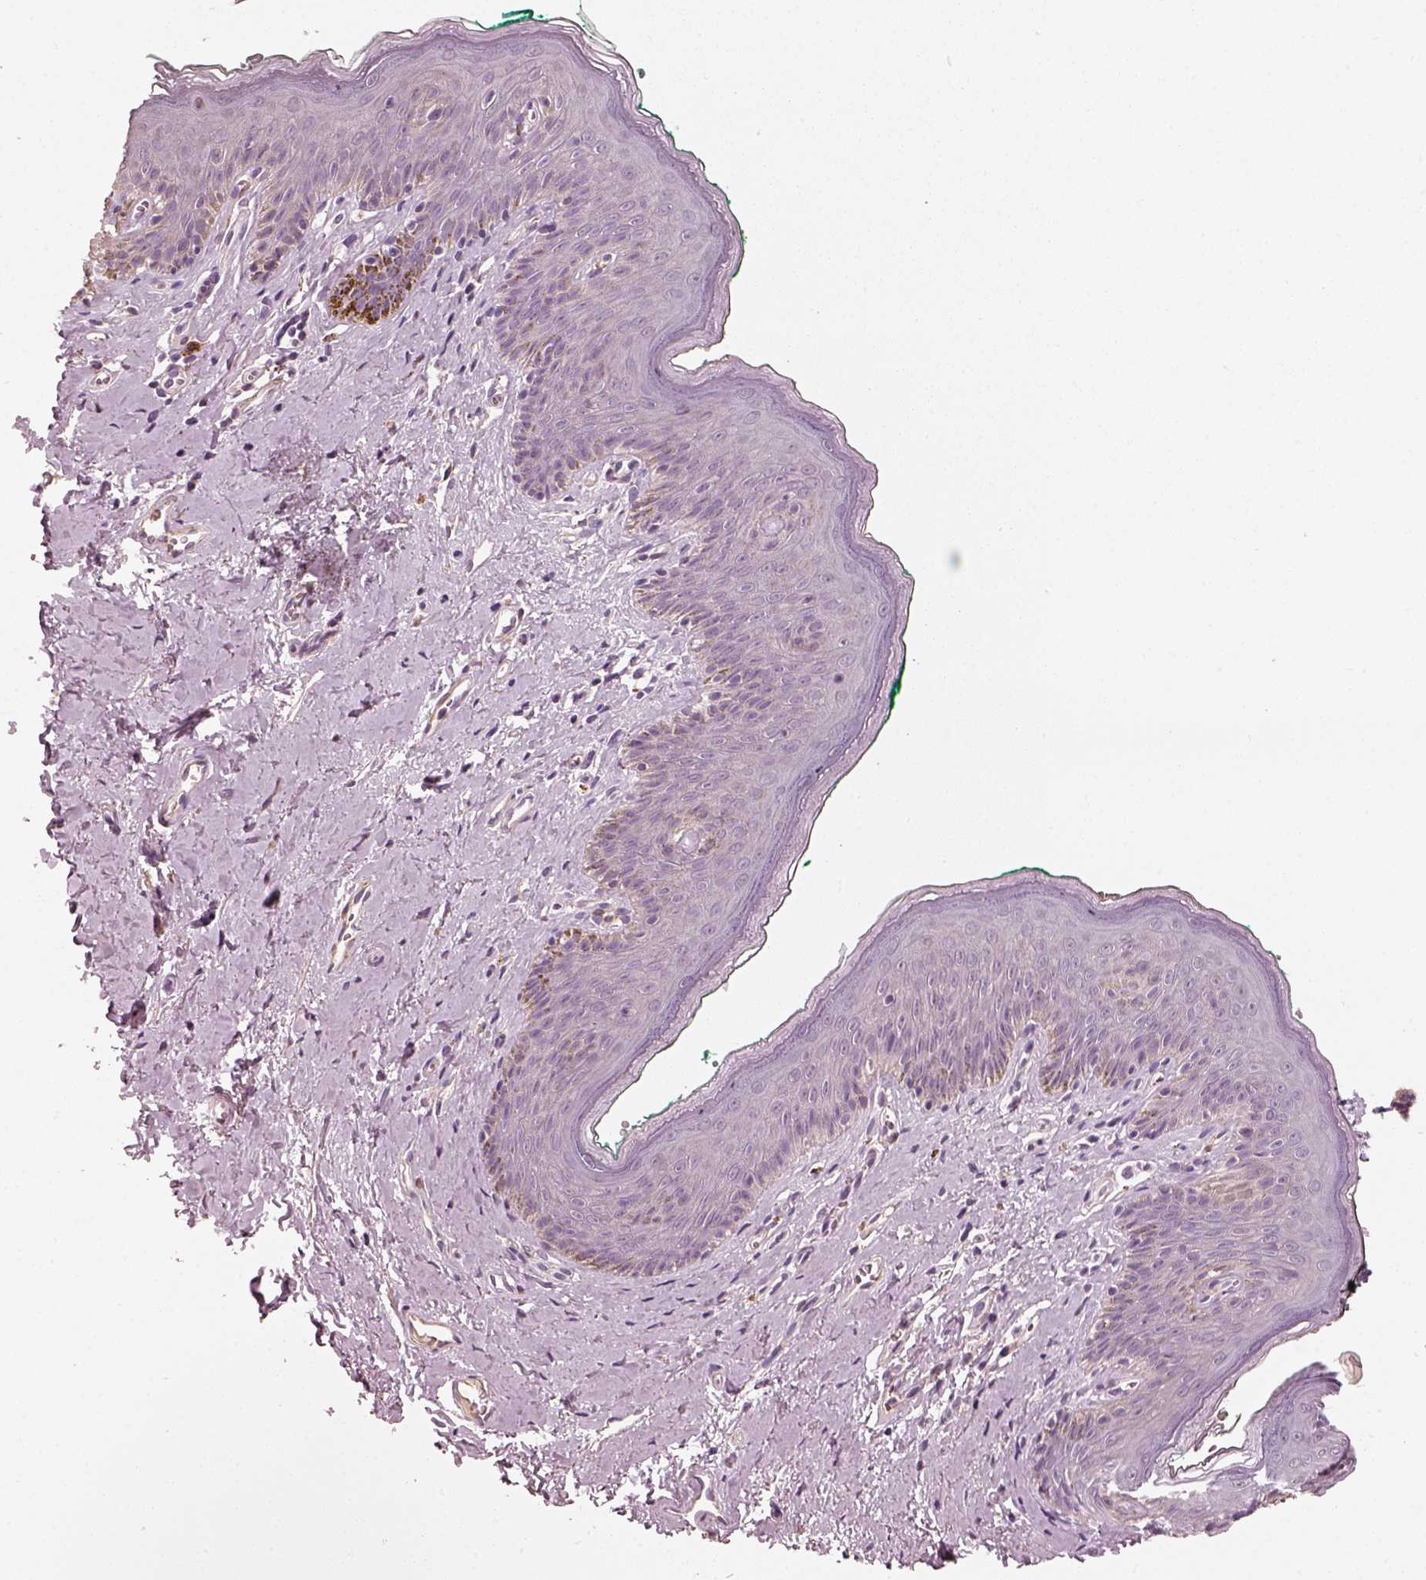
{"staining": {"intensity": "negative", "quantity": "none", "location": "none"}, "tissue": "skin", "cell_type": "Epidermal cells", "image_type": "normal", "snomed": [{"axis": "morphology", "description": "Normal tissue, NOS"}, {"axis": "topography", "description": "Vulva"}], "caption": "The immunohistochemistry micrograph has no significant expression in epidermal cells of skin.", "gene": "RS1", "patient": {"sex": "female", "age": 66}}